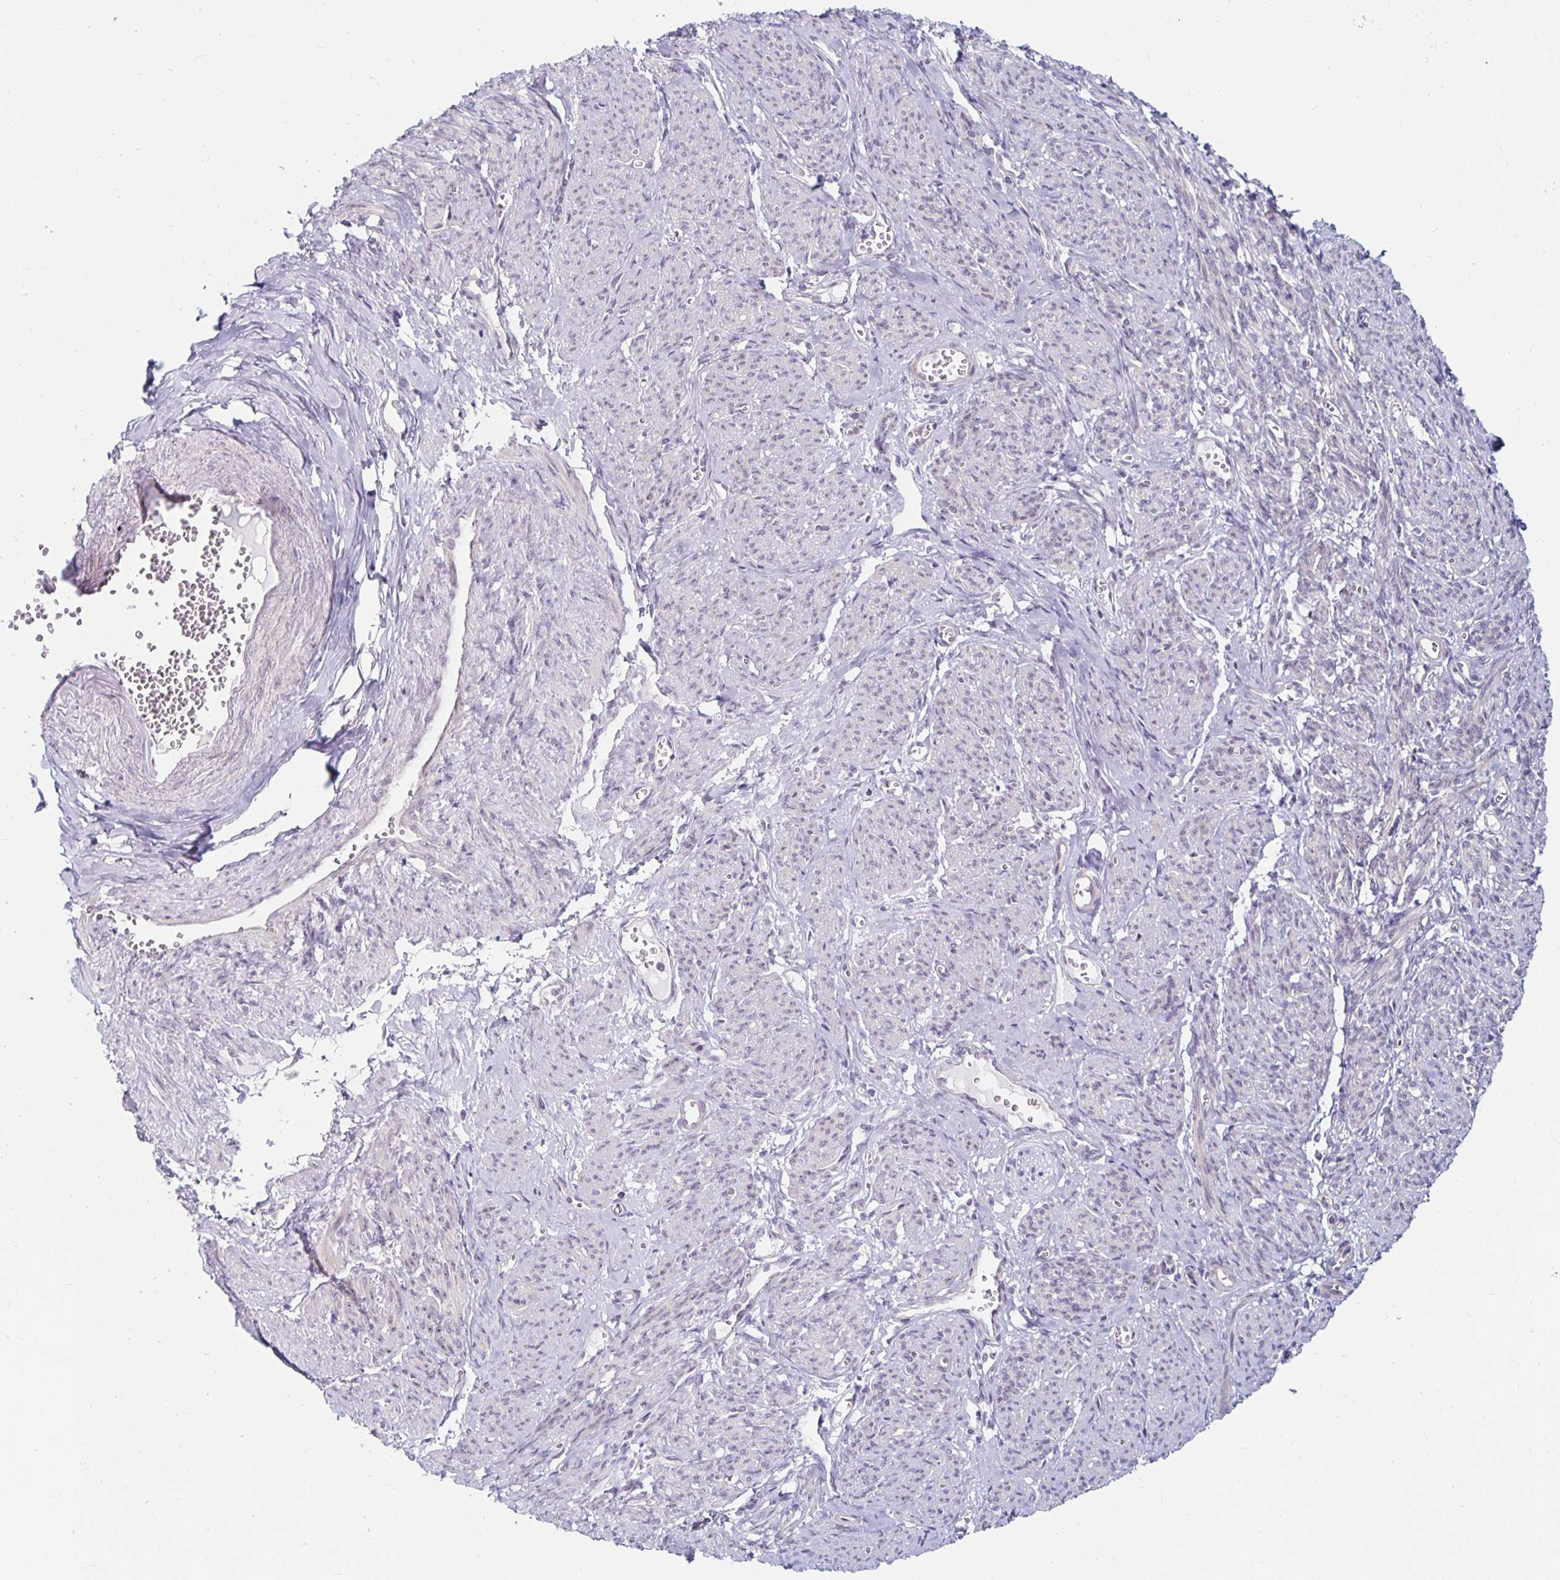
{"staining": {"intensity": "strong", "quantity": "<25%", "location": "nuclear"}, "tissue": "smooth muscle", "cell_type": "Smooth muscle cells", "image_type": "normal", "snomed": [{"axis": "morphology", "description": "Normal tissue, NOS"}, {"axis": "topography", "description": "Smooth muscle"}], "caption": "Protein expression analysis of benign smooth muscle displays strong nuclear positivity in approximately <25% of smooth muscle cells. (DAB = brown stain, brightfield microscopy at high magnification).", "gene": "NUP85", "patient": {"sex": "female", "age": 65}}